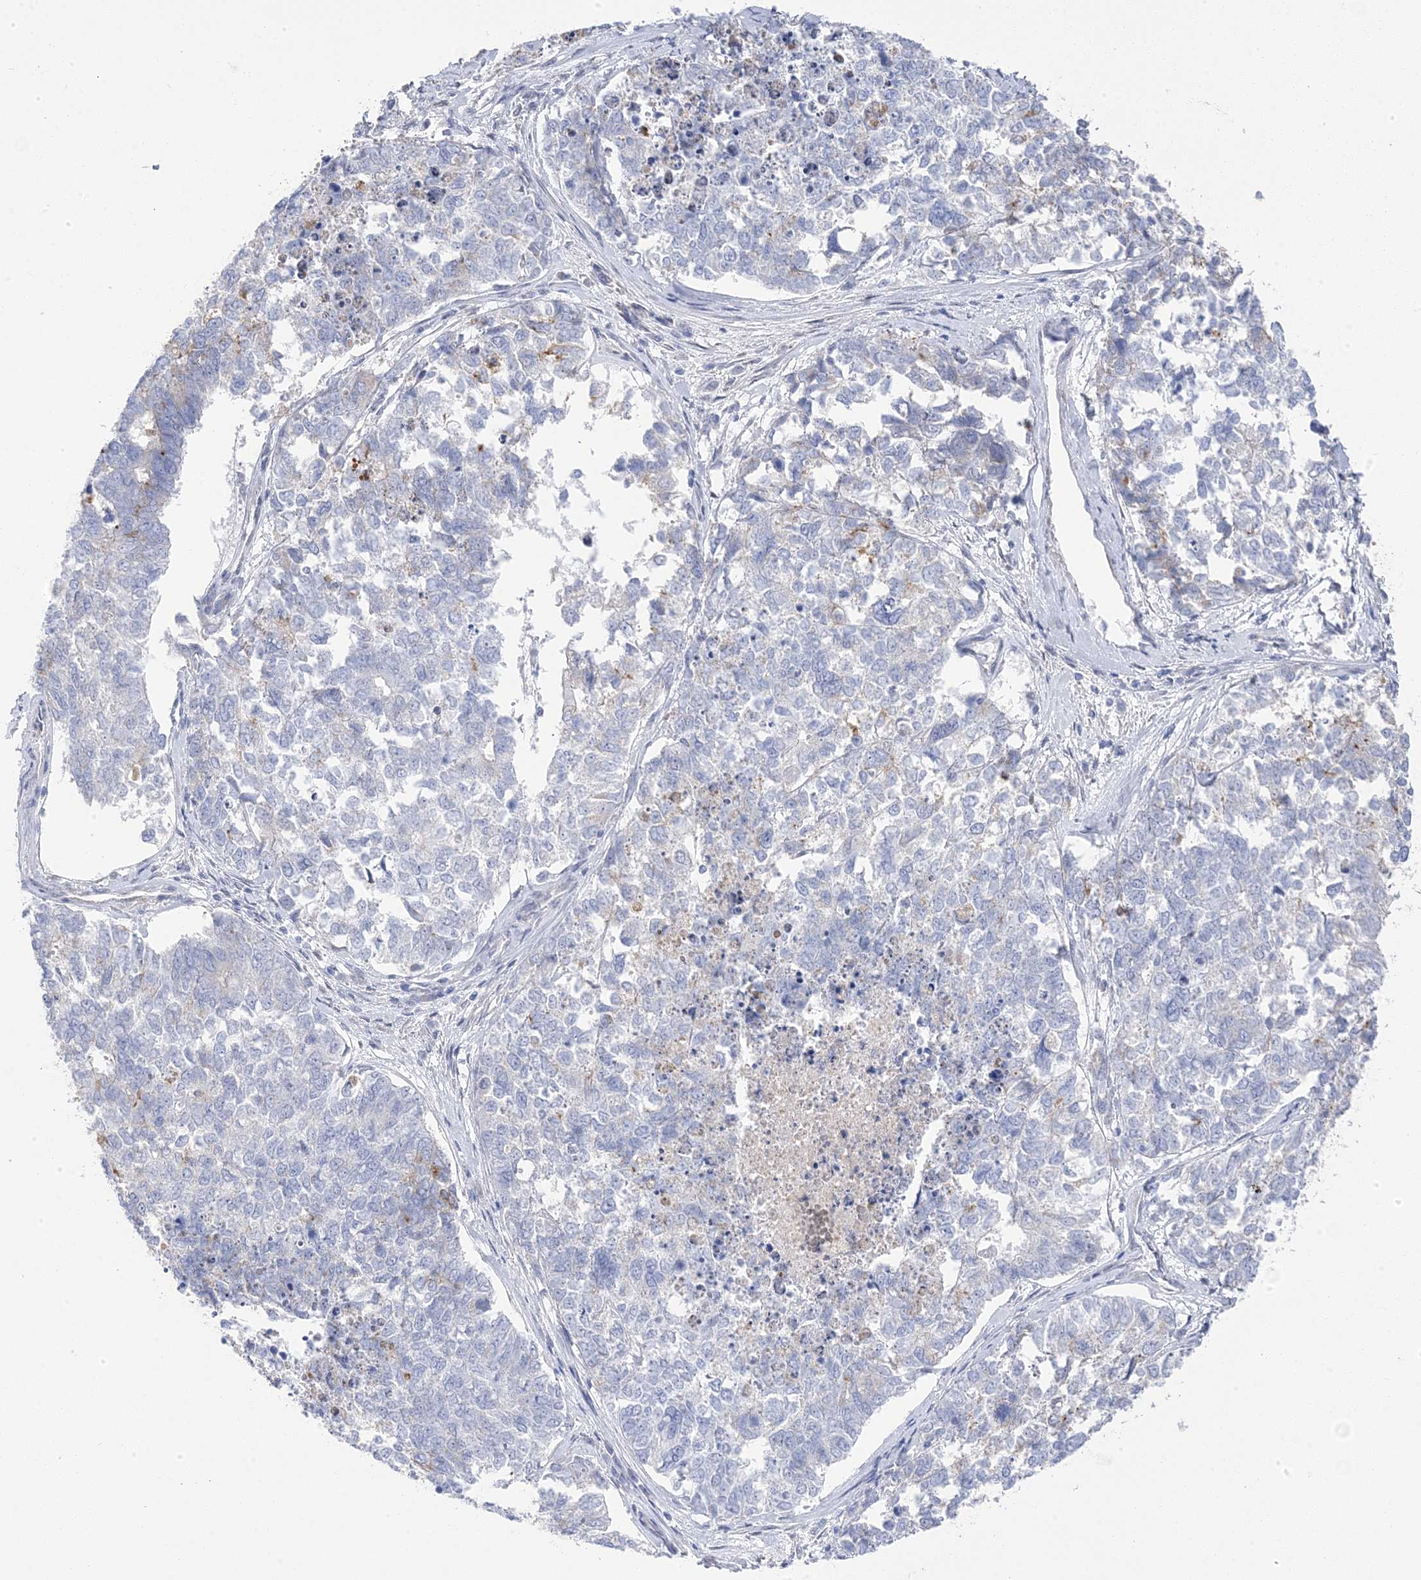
{"staining": {"intensity": "negative", "quantity": "none", "location": "none"}, "tissue": "cervical cancer", "cell_type": "Tumor cells", "image_type": "cancer", "snomed": [{"axis": "morphology", "description": "Squamous cell carcinoma, NOS"}, {"axis": "topography", "description": "Cervix"}], "caption": "A high-resolution image shows immunohistochemistry (IHC) staining of cervical cancer, which reveals no significant staining in tumor cells.", "gene": "GTPBP6", "patient": {"sex": "female", "age": 63}}